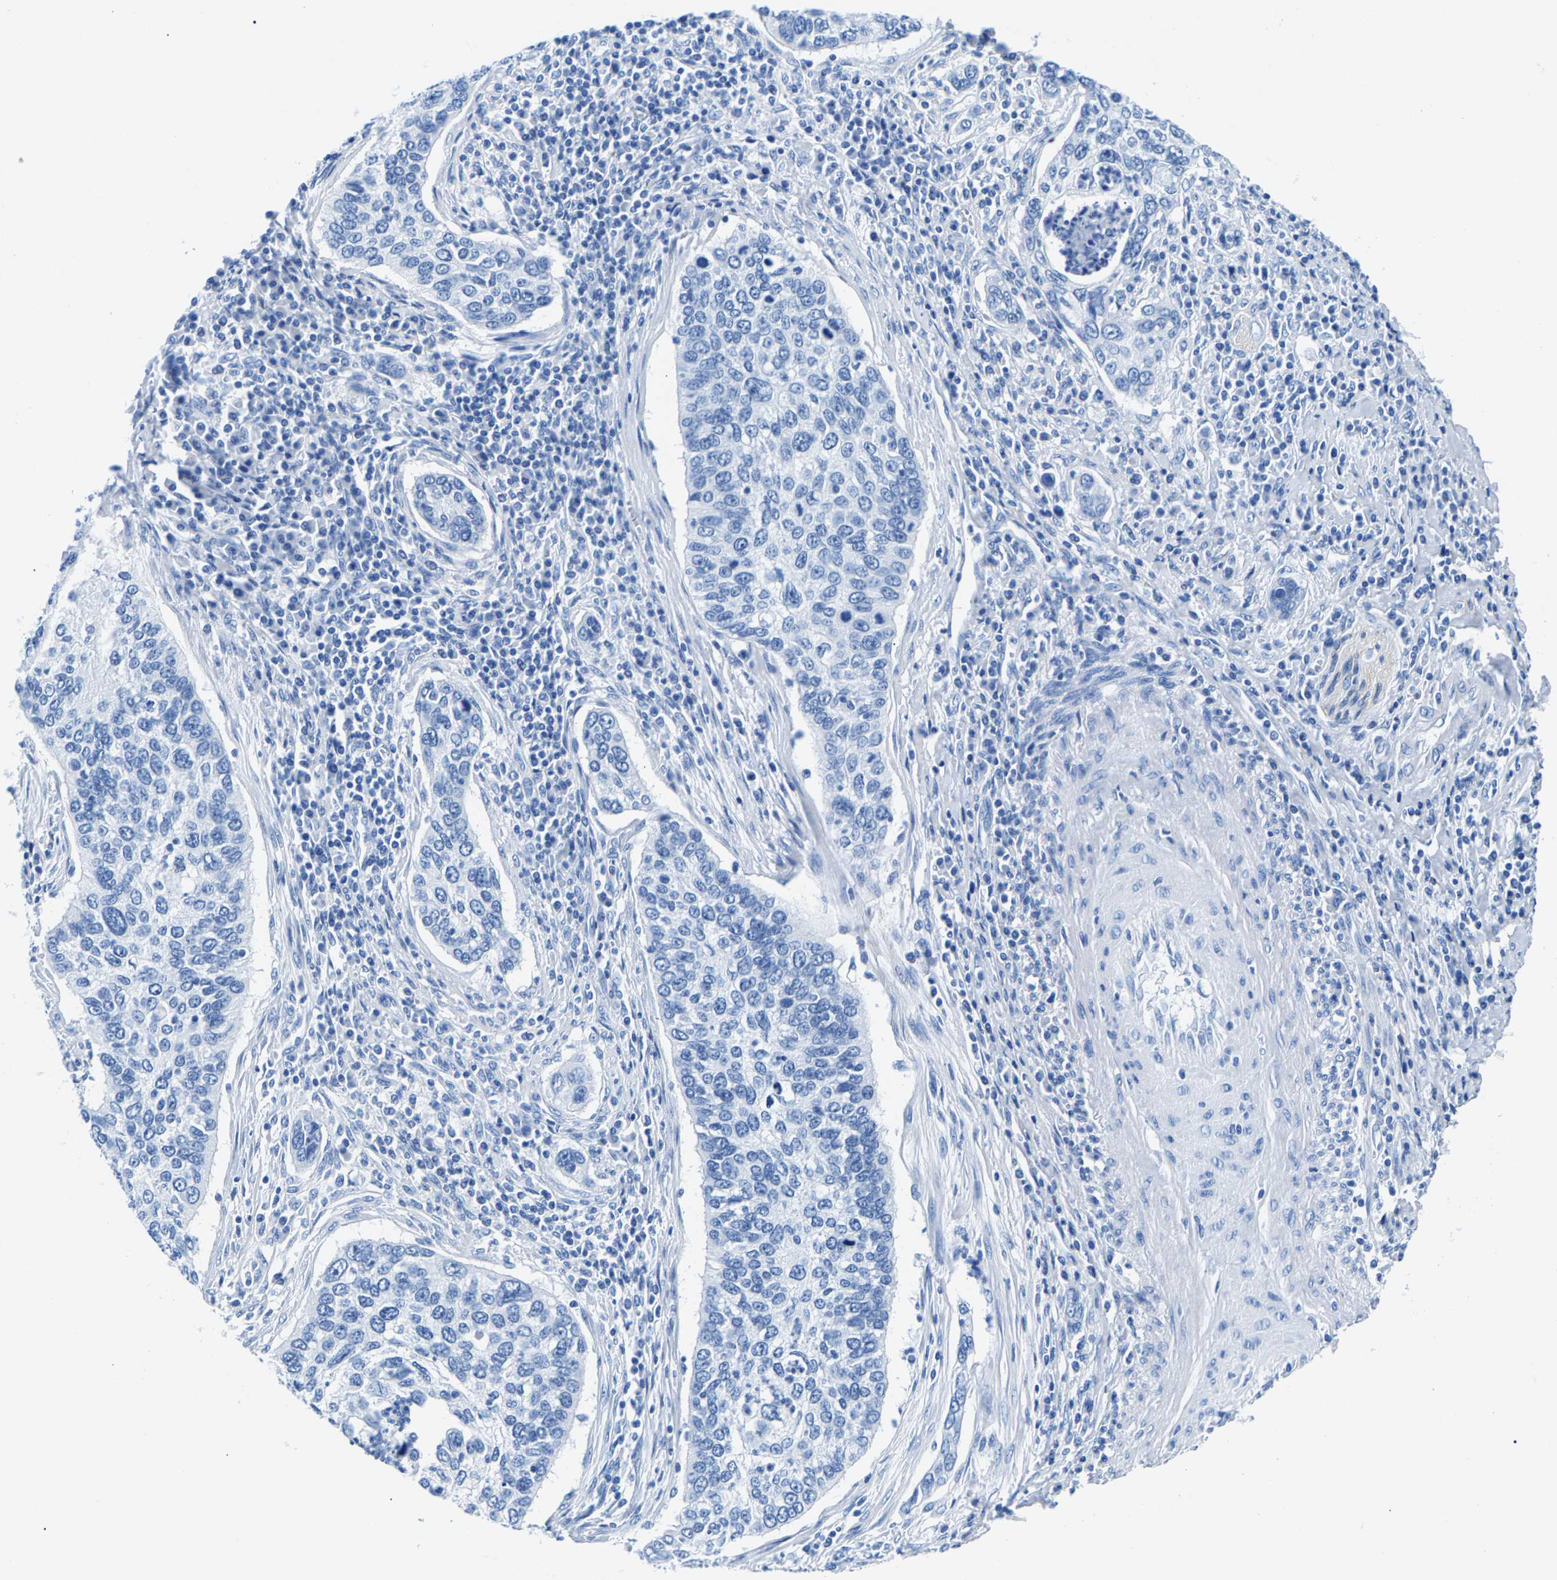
{"staining": {"intensity": "negative", "quantity": "none", "location": "none"}, "tissue": "cervical cancer", "cell_type": "Tumor cells", "image_type": "cancer", "snomed": [{"axis": "morphology", "description": "Squamous cell carcinoma, NOS"}, {"axis": "topography", "description": "Cervix"}], "caption": "Tumor cells show no significant protein expression in cervical cancer (squamous cell carcinoma). (DAB (3,3'-diaminobenzidine) immunohistochemistry (IHC) with hematoxylin counter stain).", "gene": "CPS1", "patient": {"sex": "female", "age": 53}}